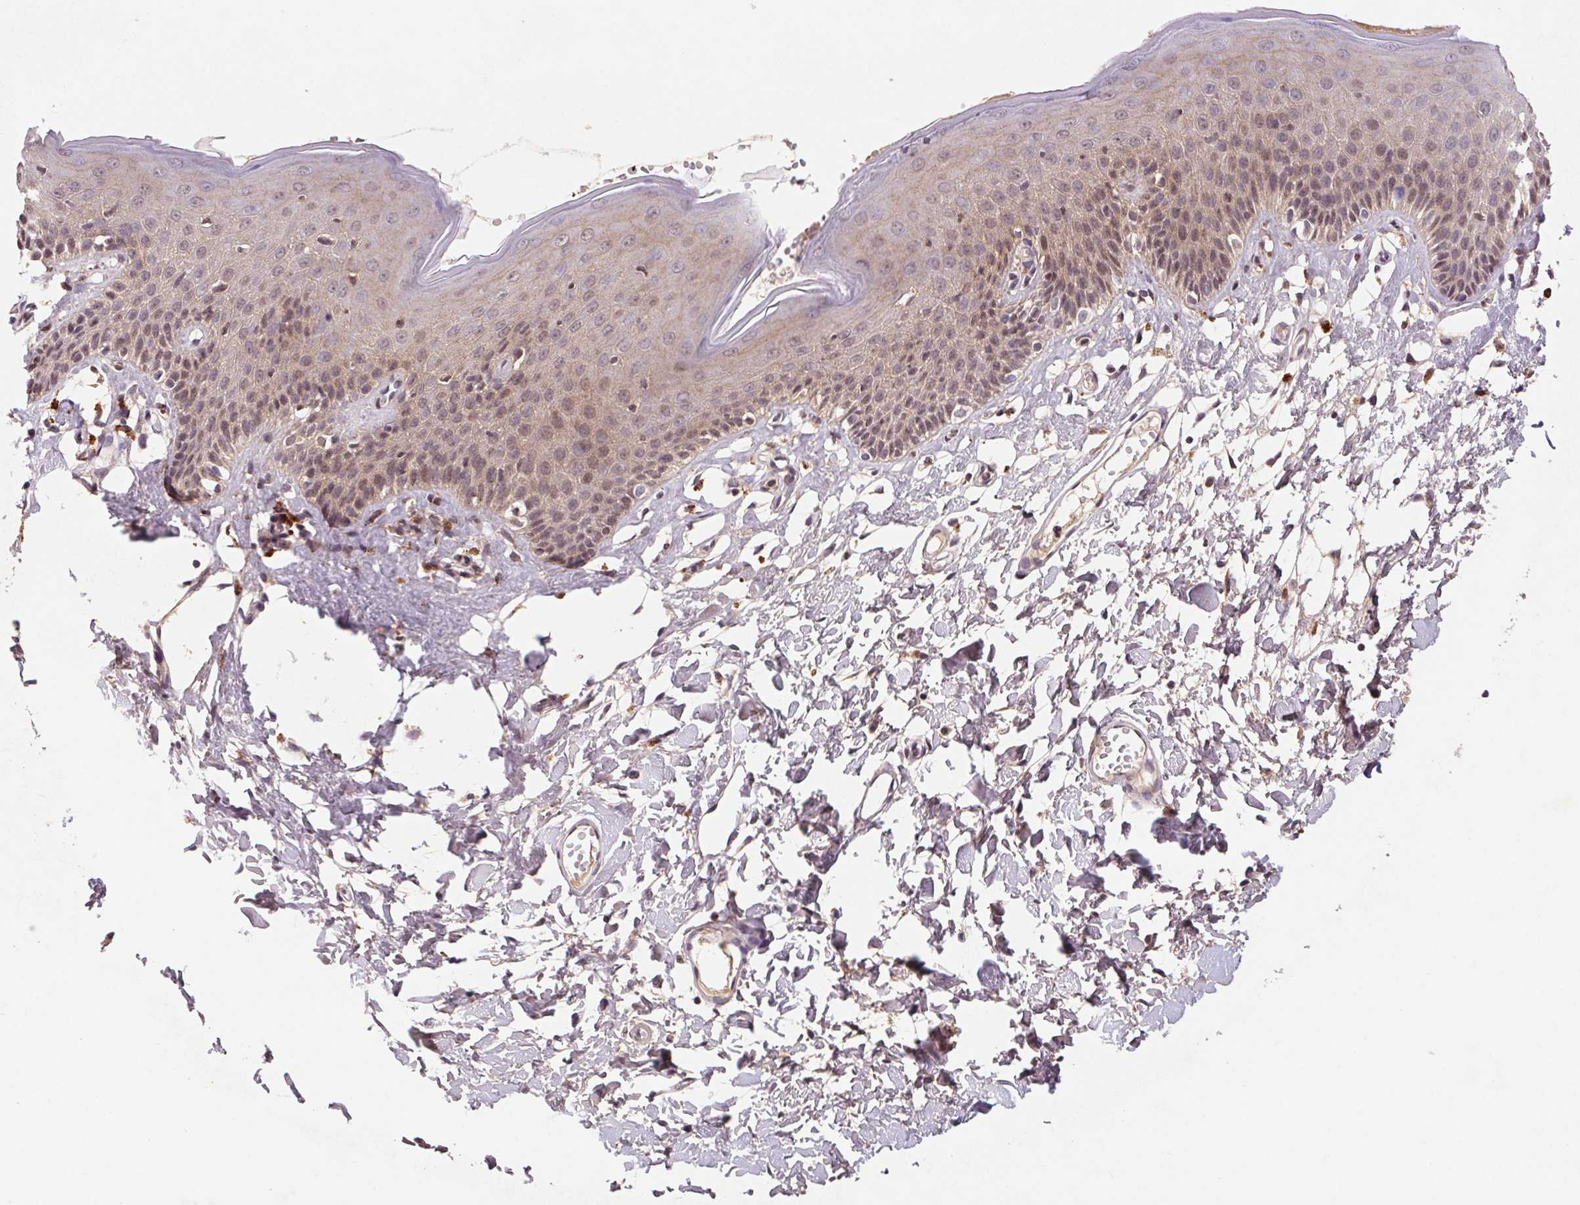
{"staining": {"intensity": "weak", "quantity": "<25%", "location": "cytoplasmic/membranous"}, "tissue": "skin", "cell_type": "Epidermal cells", "image_type": "normal", "snomed": [{"axis": "morphology", "description": "Normal tissue, NOS"}, {"axis": "topography", "description": "Vulva"}], "caption": "The image displays no significant staining in epidermal cells of skin.", "gene": "SLC52A2", "patient": {"sex": "female", "age": 68}}